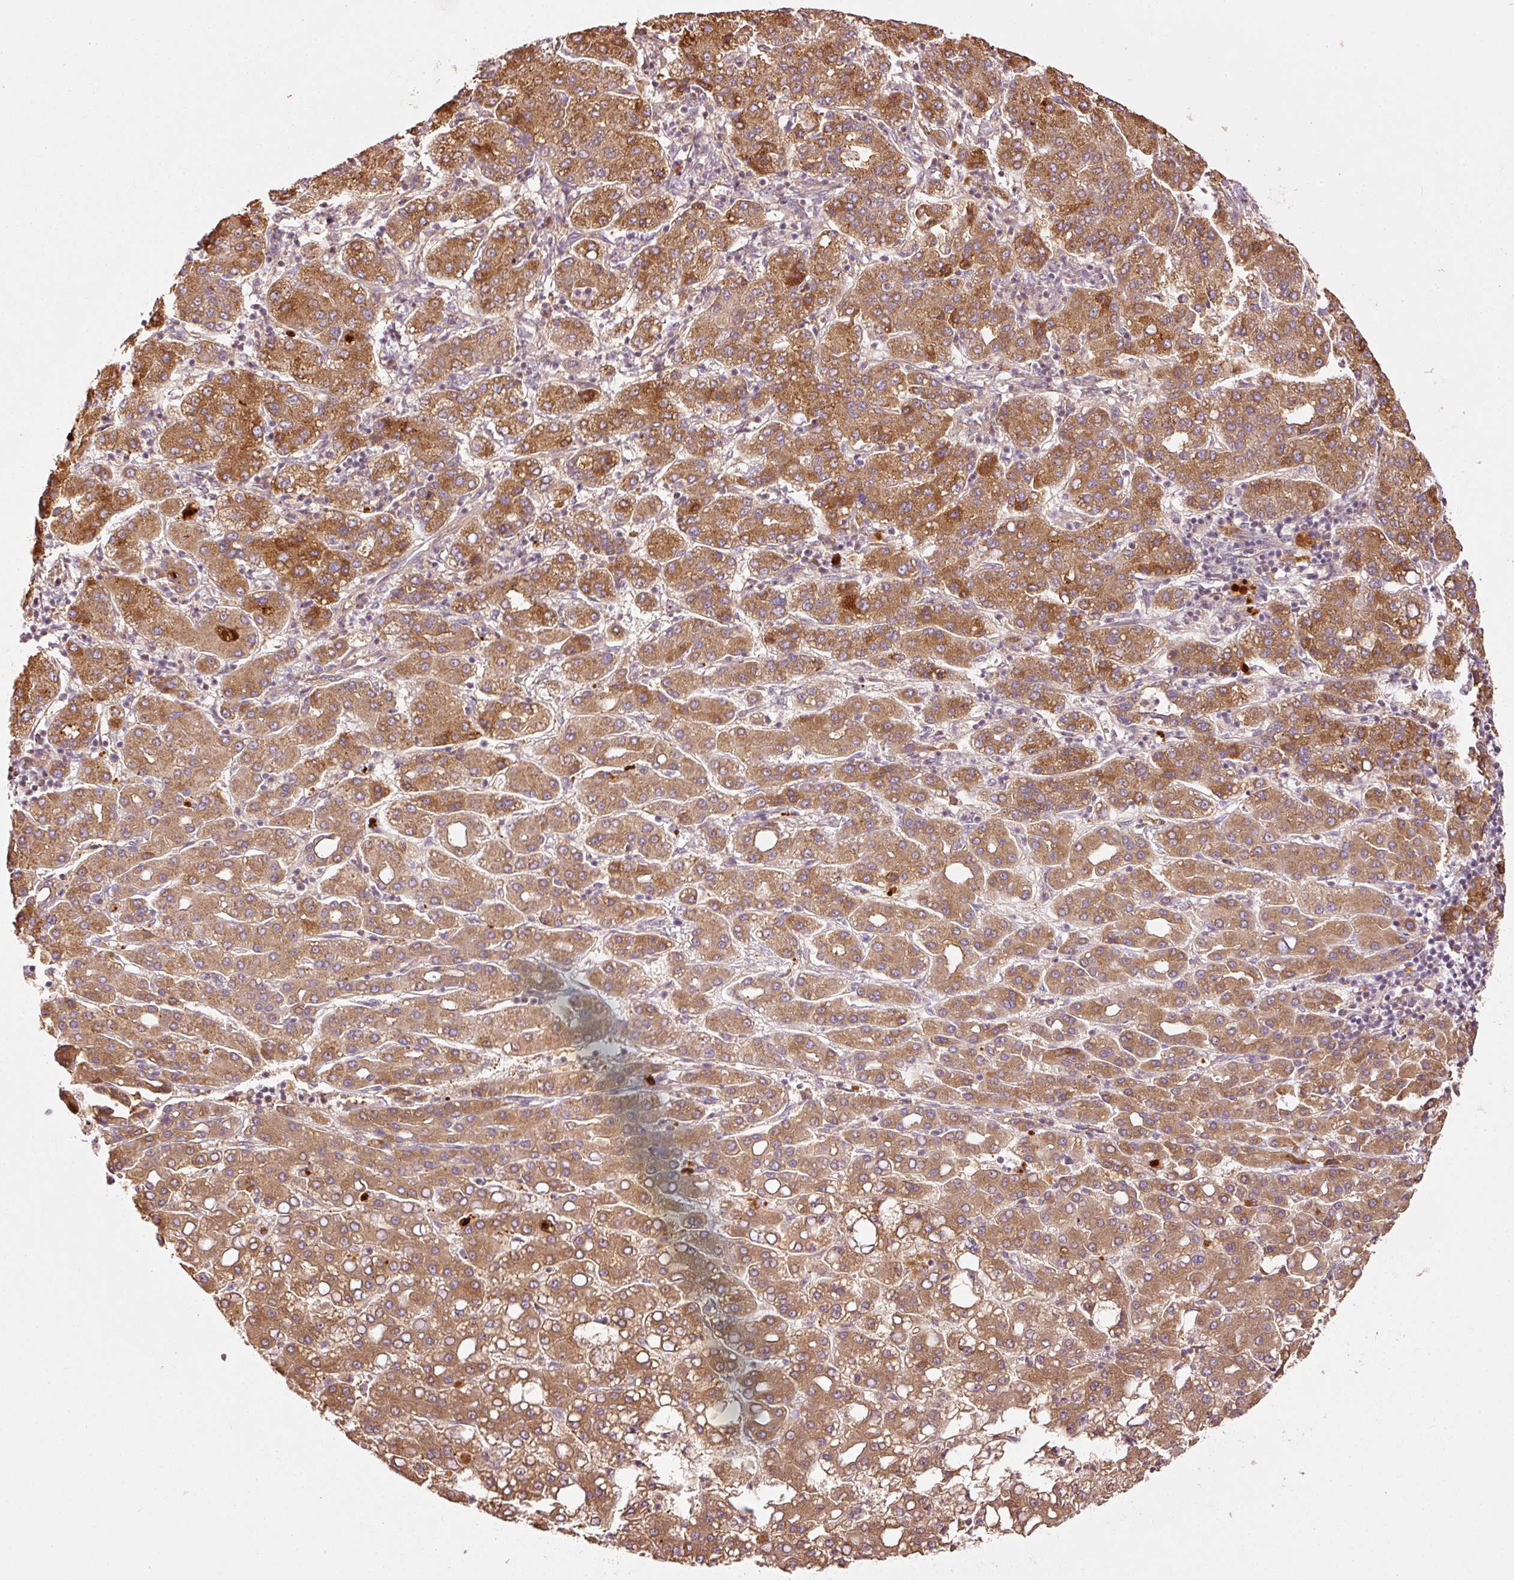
{"staining": {"intensity": "moderate", "quantity": ">75%", "location": "cytoplasmic/membranous"}, "tissue": "liver cancer", "cell_type": "Tumor cells", "image_type": "cancer", "snomed": [{"axis": "morphology", "description": "Carcinoma, Hepatocellular, NOS"}, {"axis": "topography", "description": "Liver"}], "caption": "A high-resolution micrograph shows IHC staining of liver hepatocellular carcinoma, which displays moderate cytoplasmic/membranous positivity in about >75% of tumor cells.", "gene": "SERPING1", "patient": {"sex": "male", "age": 65}}